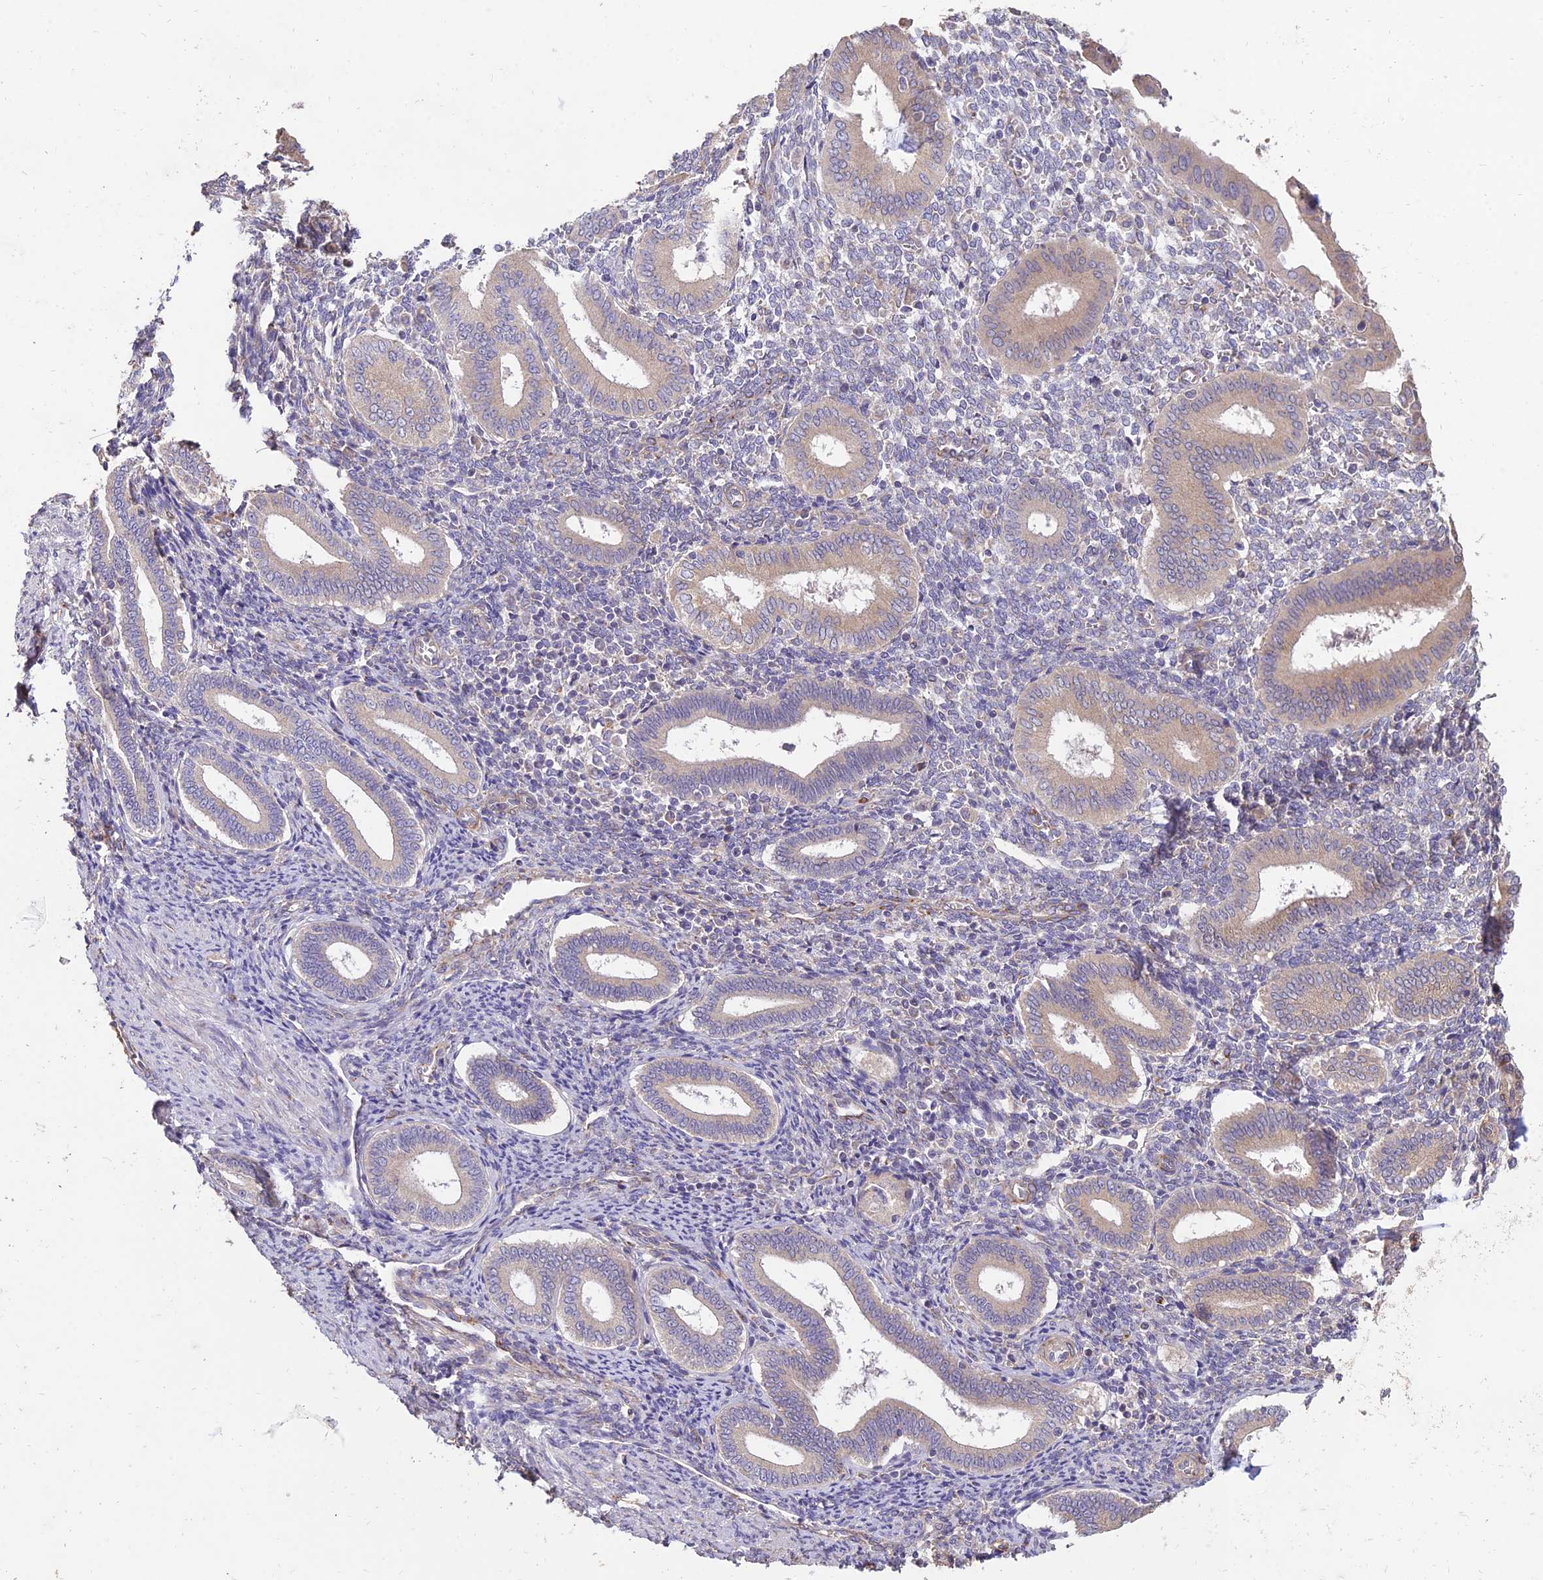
{"staining": {"intensity": "negative", "quantity": "none", "location": "none"}, "tissue": "endometrium", "cell_type": "Cells in endometrial stroma", "image_type": "normal", "snomed": [{"axis": "morphology", "description": "Normal tissue, NOS"}, {"axis": "topography", "description": "Endometrium"}], "caption": "This is an immunohistochemistry (IHC) histopathology image of unremarkable human endometrium. There is no positivity in cells in endometrial stroma.", "gene": "ARL8A", "patient": {"sex": "female", "age": 44}}